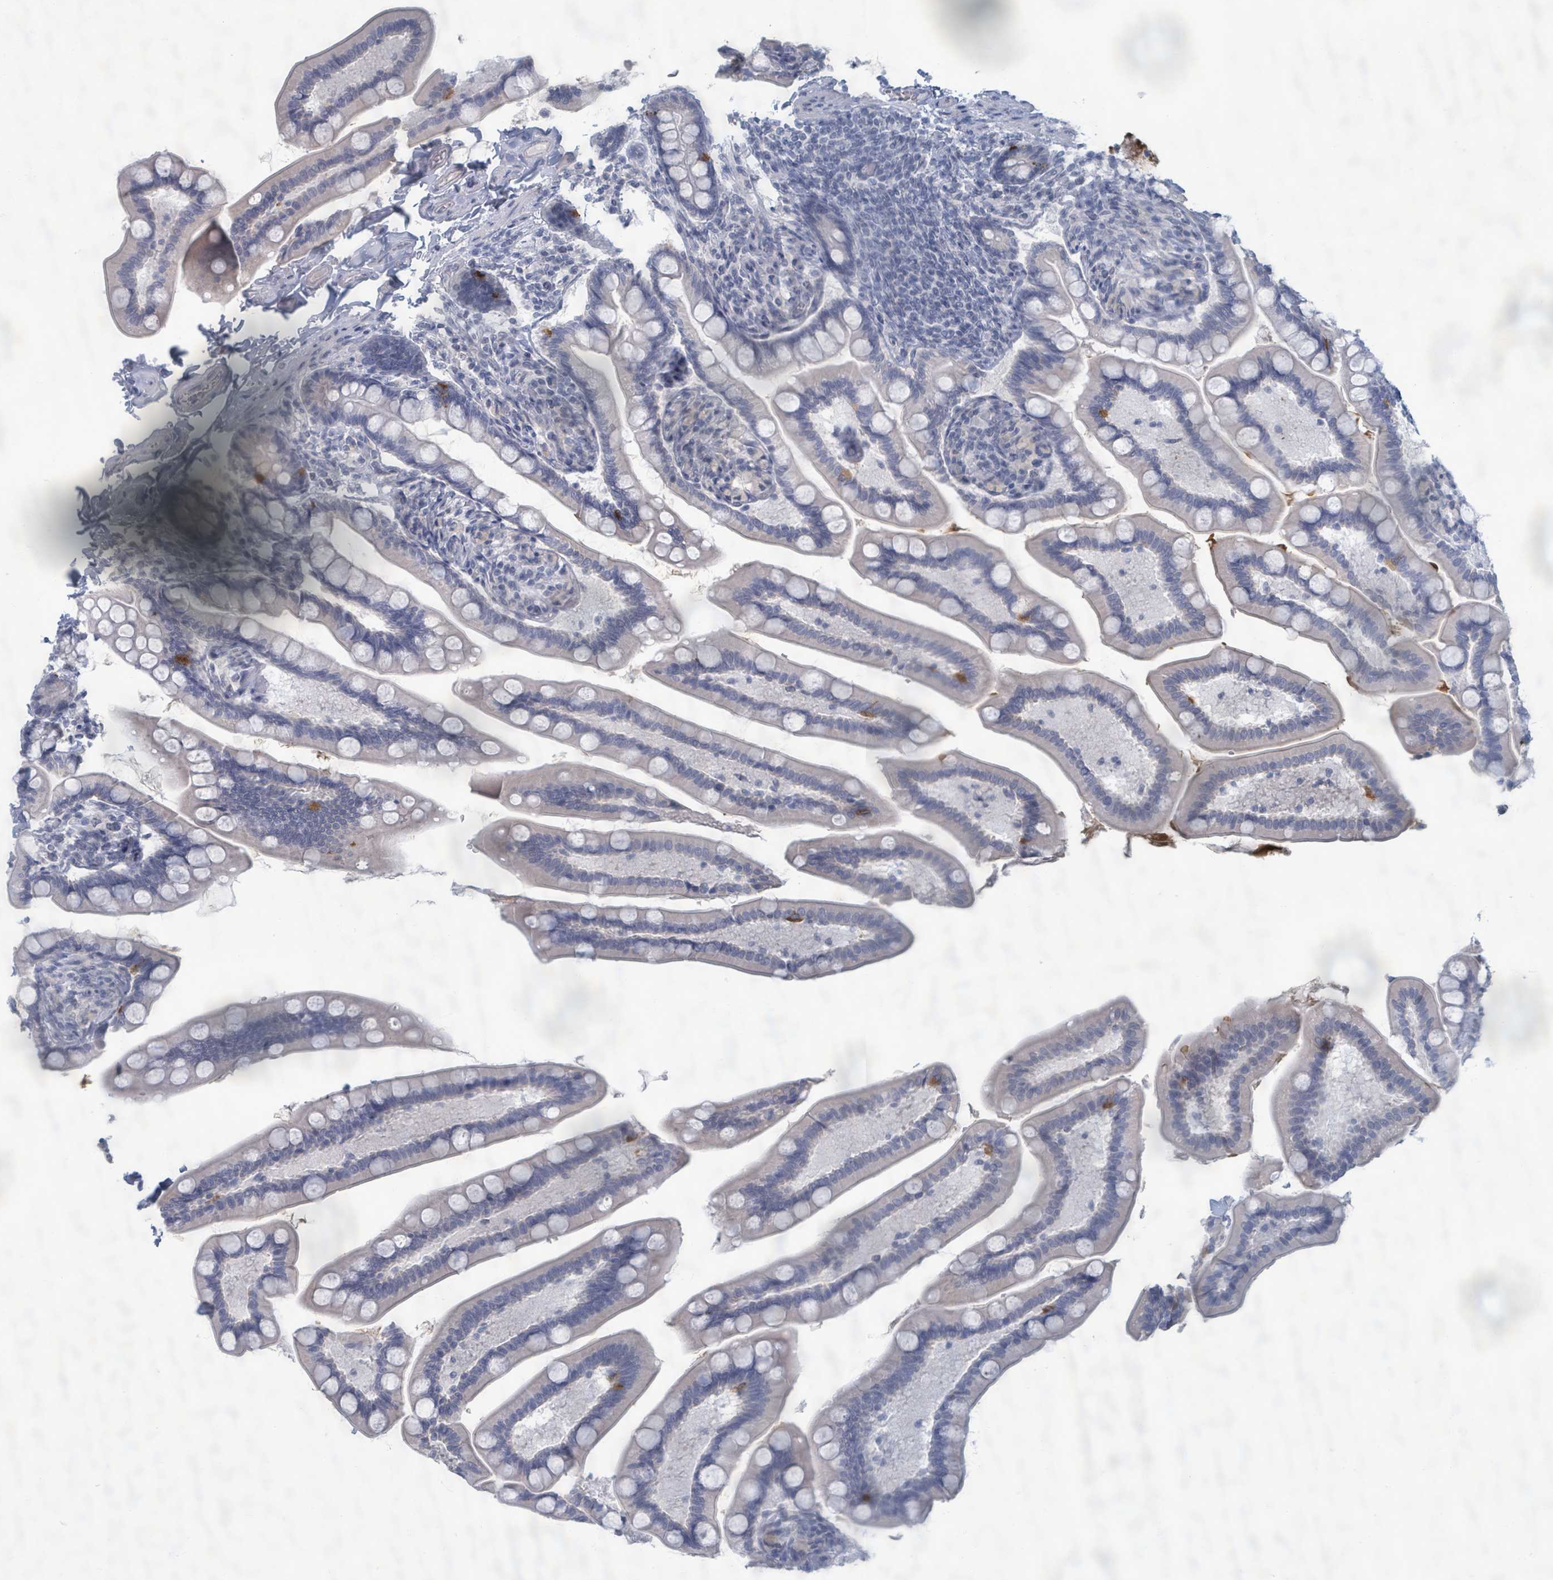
{"staining": {"intensity": "negative", "quantity": "none", "location": "none"}, "tissue": "small intestine", "cell_type": "Glandular cells", "image_type": "normal", "snomed": [{"axis": "morphology", "description": "Normal tissue, NOS"}, {"axis": "topography", "description": "Small intestine"}], "caption": "The immunohistochemistry (IHC) photomicrograph has no significant positivity in glandular cells of small intestine.", "gene": "WNT11", "patient": {"sex": "female", "age": 64}}